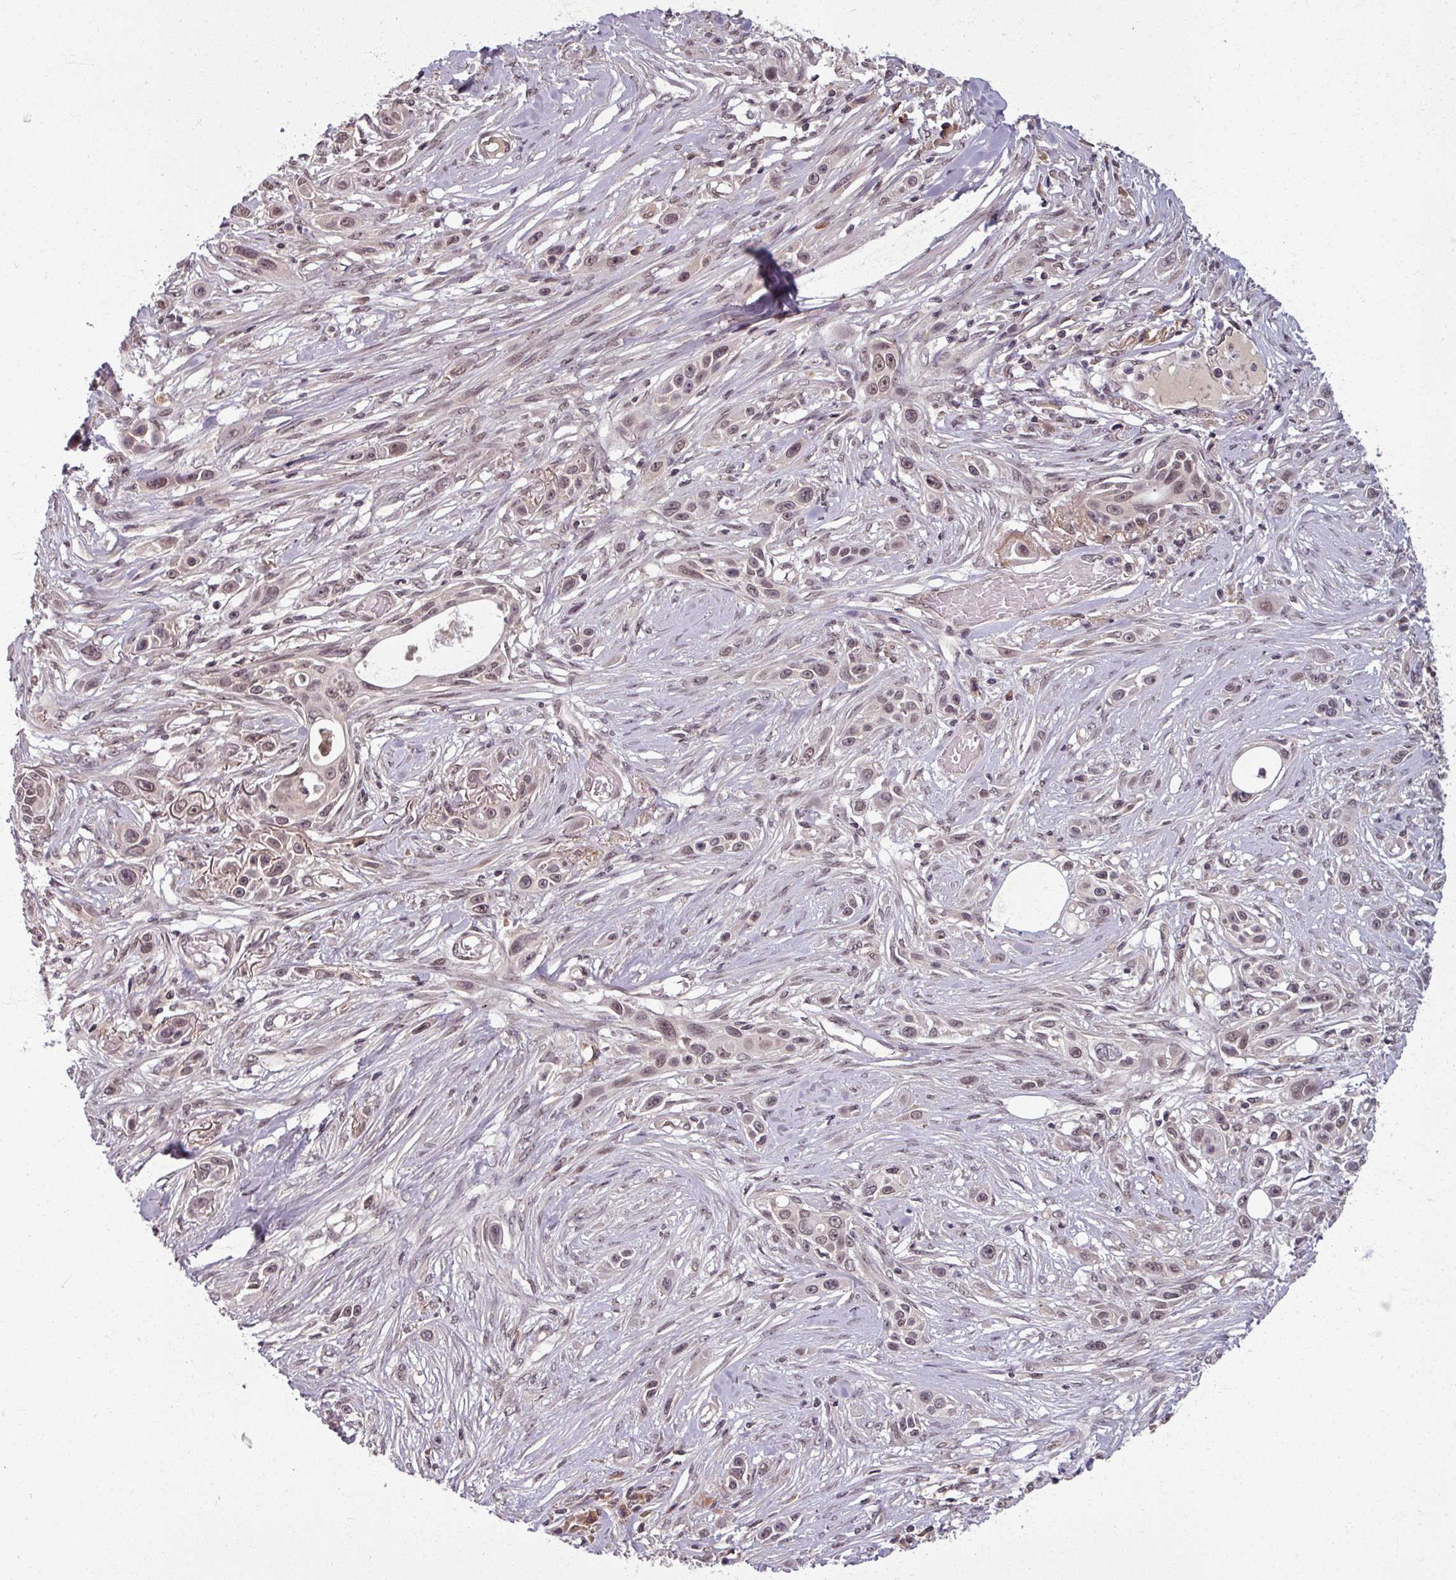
{"staining": {"intensity": "weak", "quantity": "25%-75%", "location": "nuclear"}, "tissue": "skin cancer", "cell_type": "Tumor cells", "image_type": "cancer", "snomed": [{"axis": "morphology", "description": "Squamous cell carcinoma, NOS"}, {"axis": "topography", "description": "Skin"}], "caption": "Human squamous cell carcinoma (skin) stained for a protein (brown) displays weak nuclear positive staining in approximately 25%-75% of tumor cells.", "gene": "POLR2G", "patient": {"sex": "female", "age": 69}}